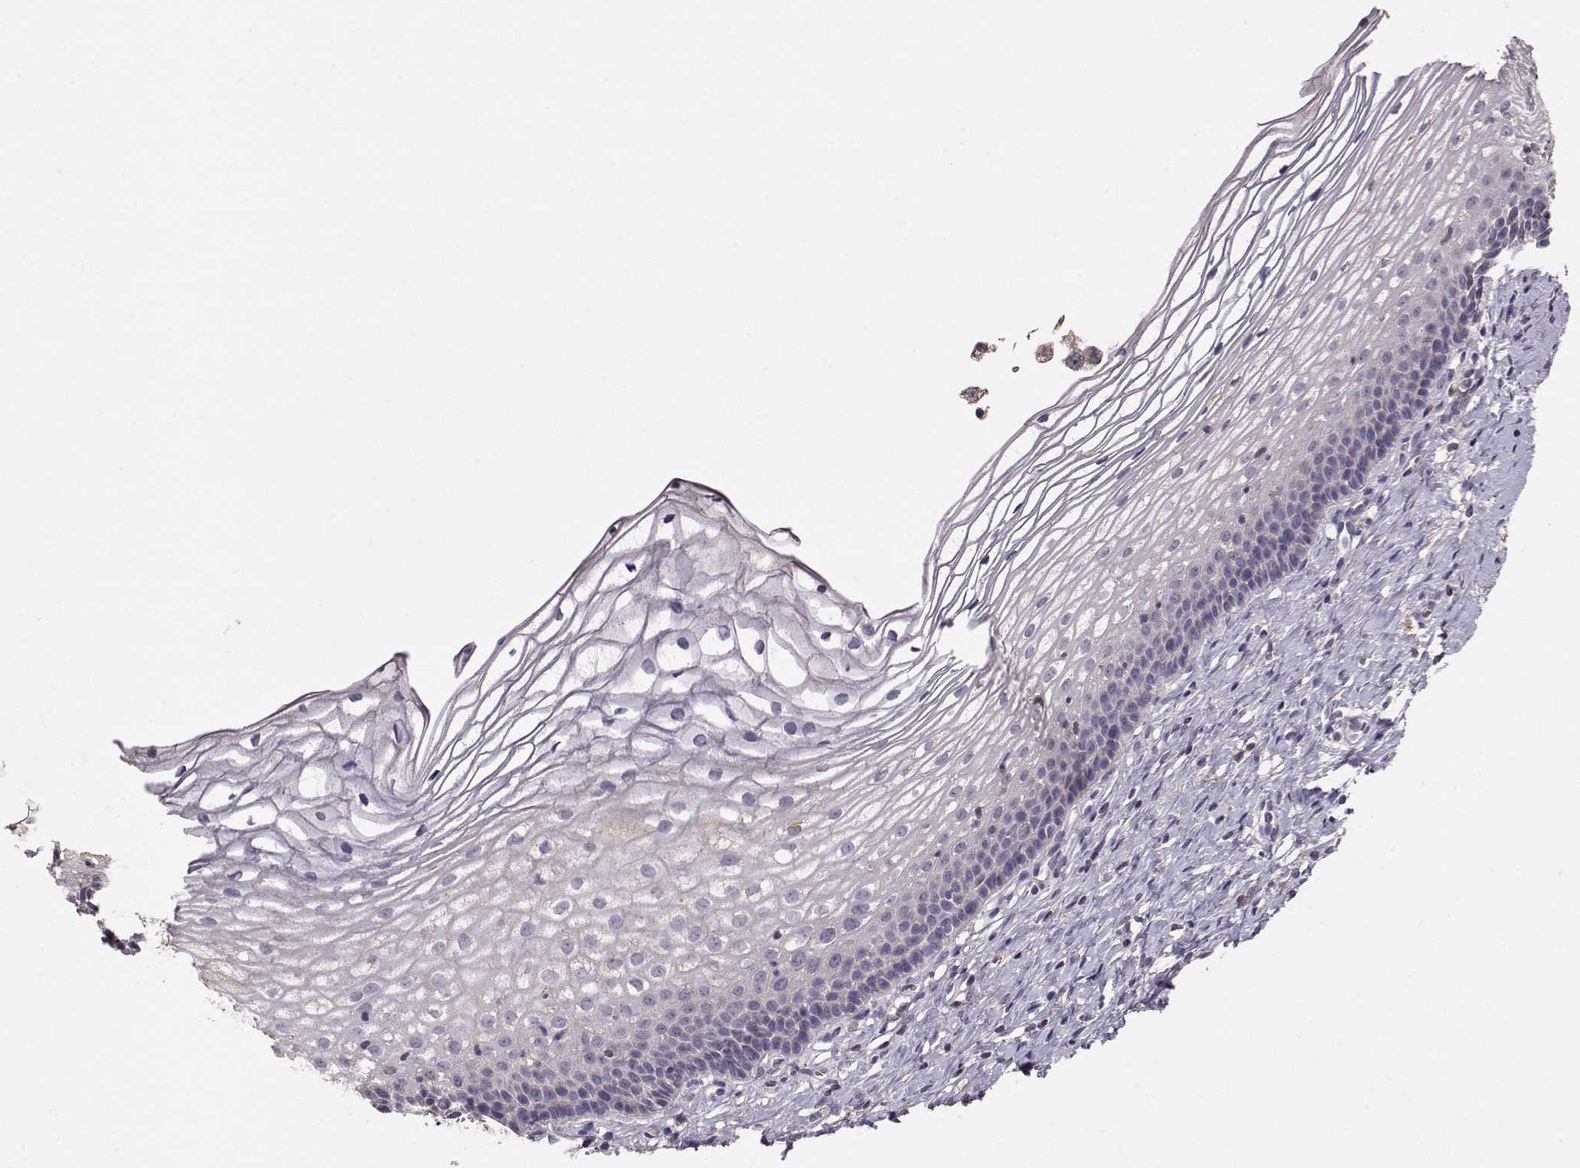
{"staining": {"intensity": "negative", "quantity": "none", "location": "none"}, "tissue": "cervix", "cell_type": "Glandular cells", "image_type": "normal", "snomed": [{"axis": "morphology", "description": "Normal tissue, NOS"}, {"axis": "topography", "description": "Cervix"}], "caption": "IHC of normal cervix displays no positivity in glandular cells. (Stains: DAB IHC with hematoxylin counter stain, Microscopy: brightfield microscopy at high magnification).", "gene": "PMCH", "patient": {"sex": "female", "age": 39}}